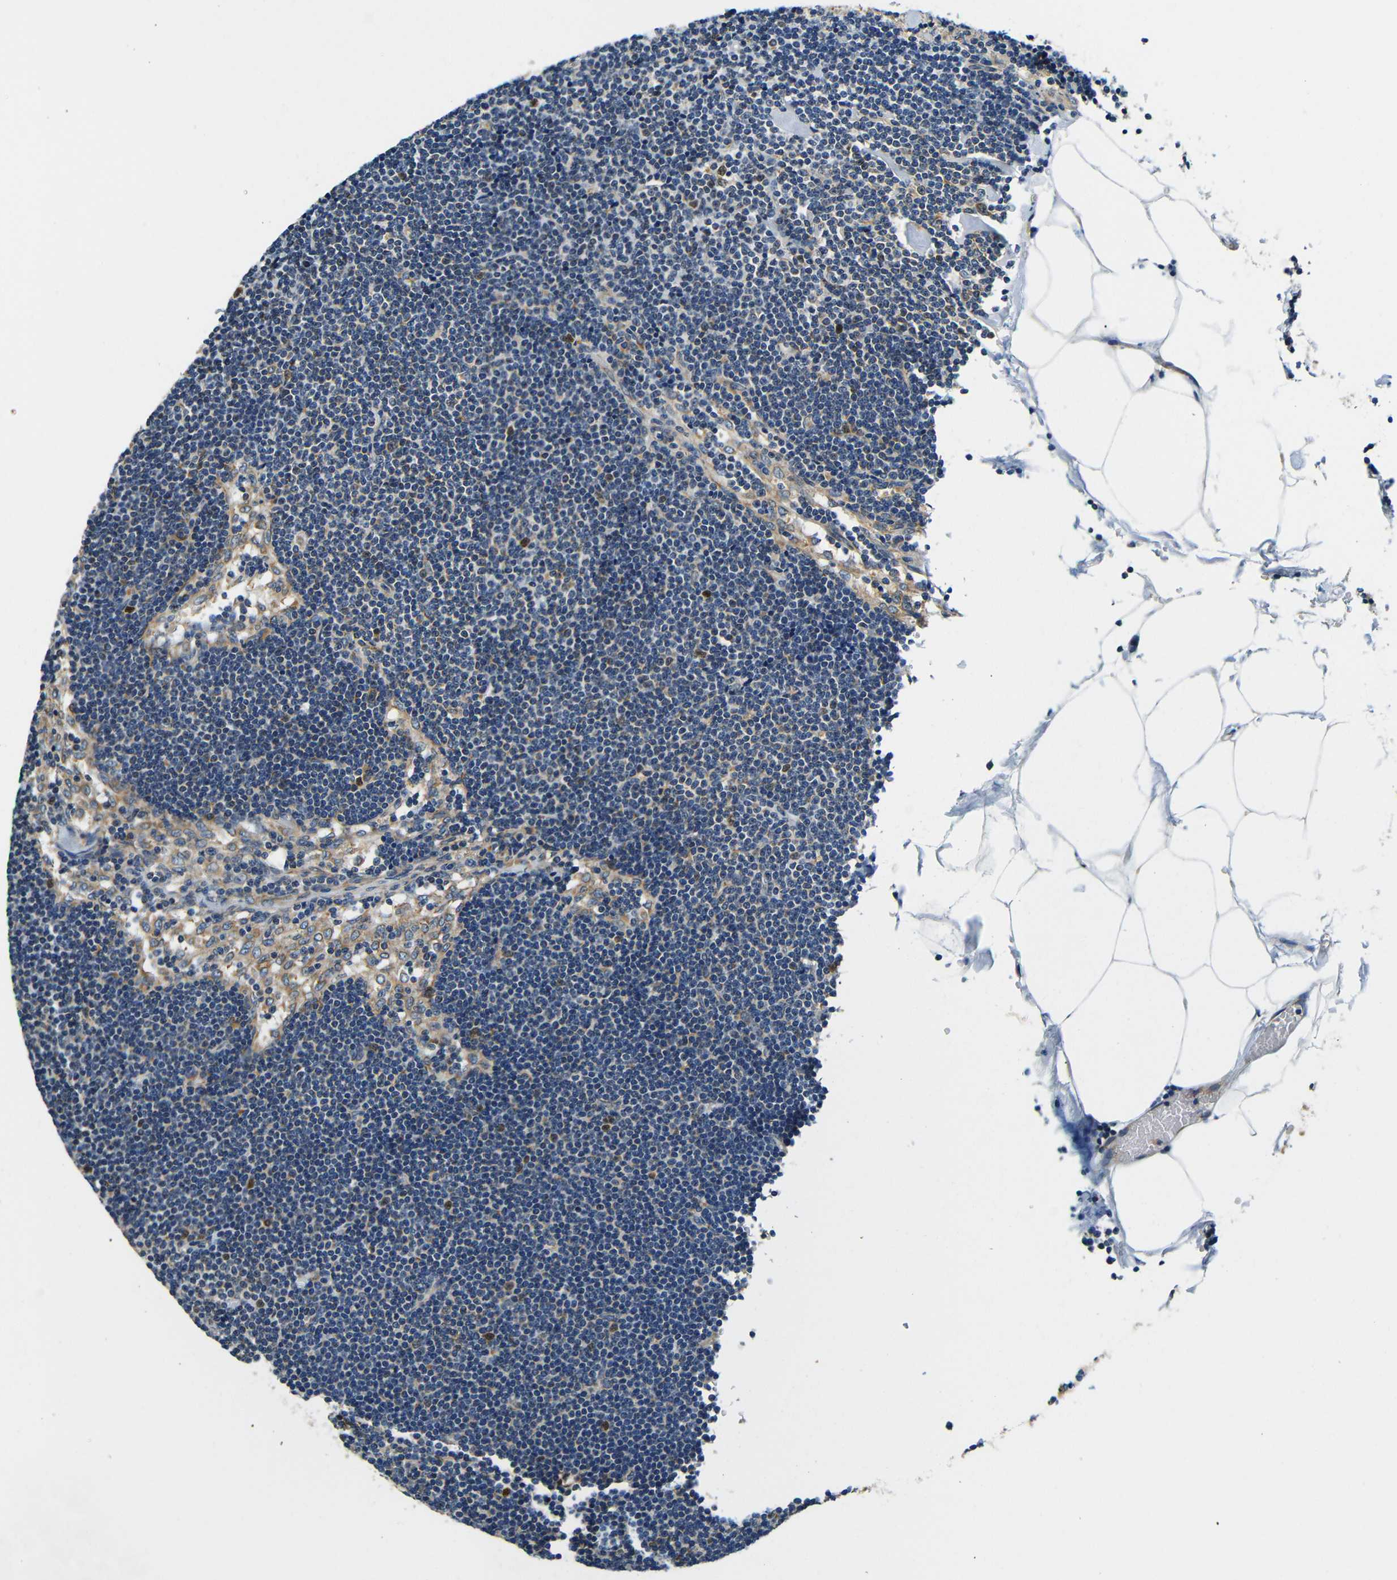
{"staining": {"intensity": "moderate", "quantity": ">75%", "location": "cytoplasmic/membranous,nuclear"}, "tissue": "lymph node", "cell_type": "Germinal center cells", "image_type": "normal", "snomed": [{"axis": "morphology", "description": "Normal tissue, NOS"}, {"axis": "topography", "description": "Lymph node"}], "caption": "Immunohistochemical staining of normal lymph node shows medium levels of moderate cytoplasmic/membranous,nuclear staining in about >75% of germinal center cells. Using DAB (brown) and hematoxylin (blue) stains, captured at high magnification using brightfield microscopy.", "gene": "VAPB", "patient": {"sex": "male", "age": 63}}